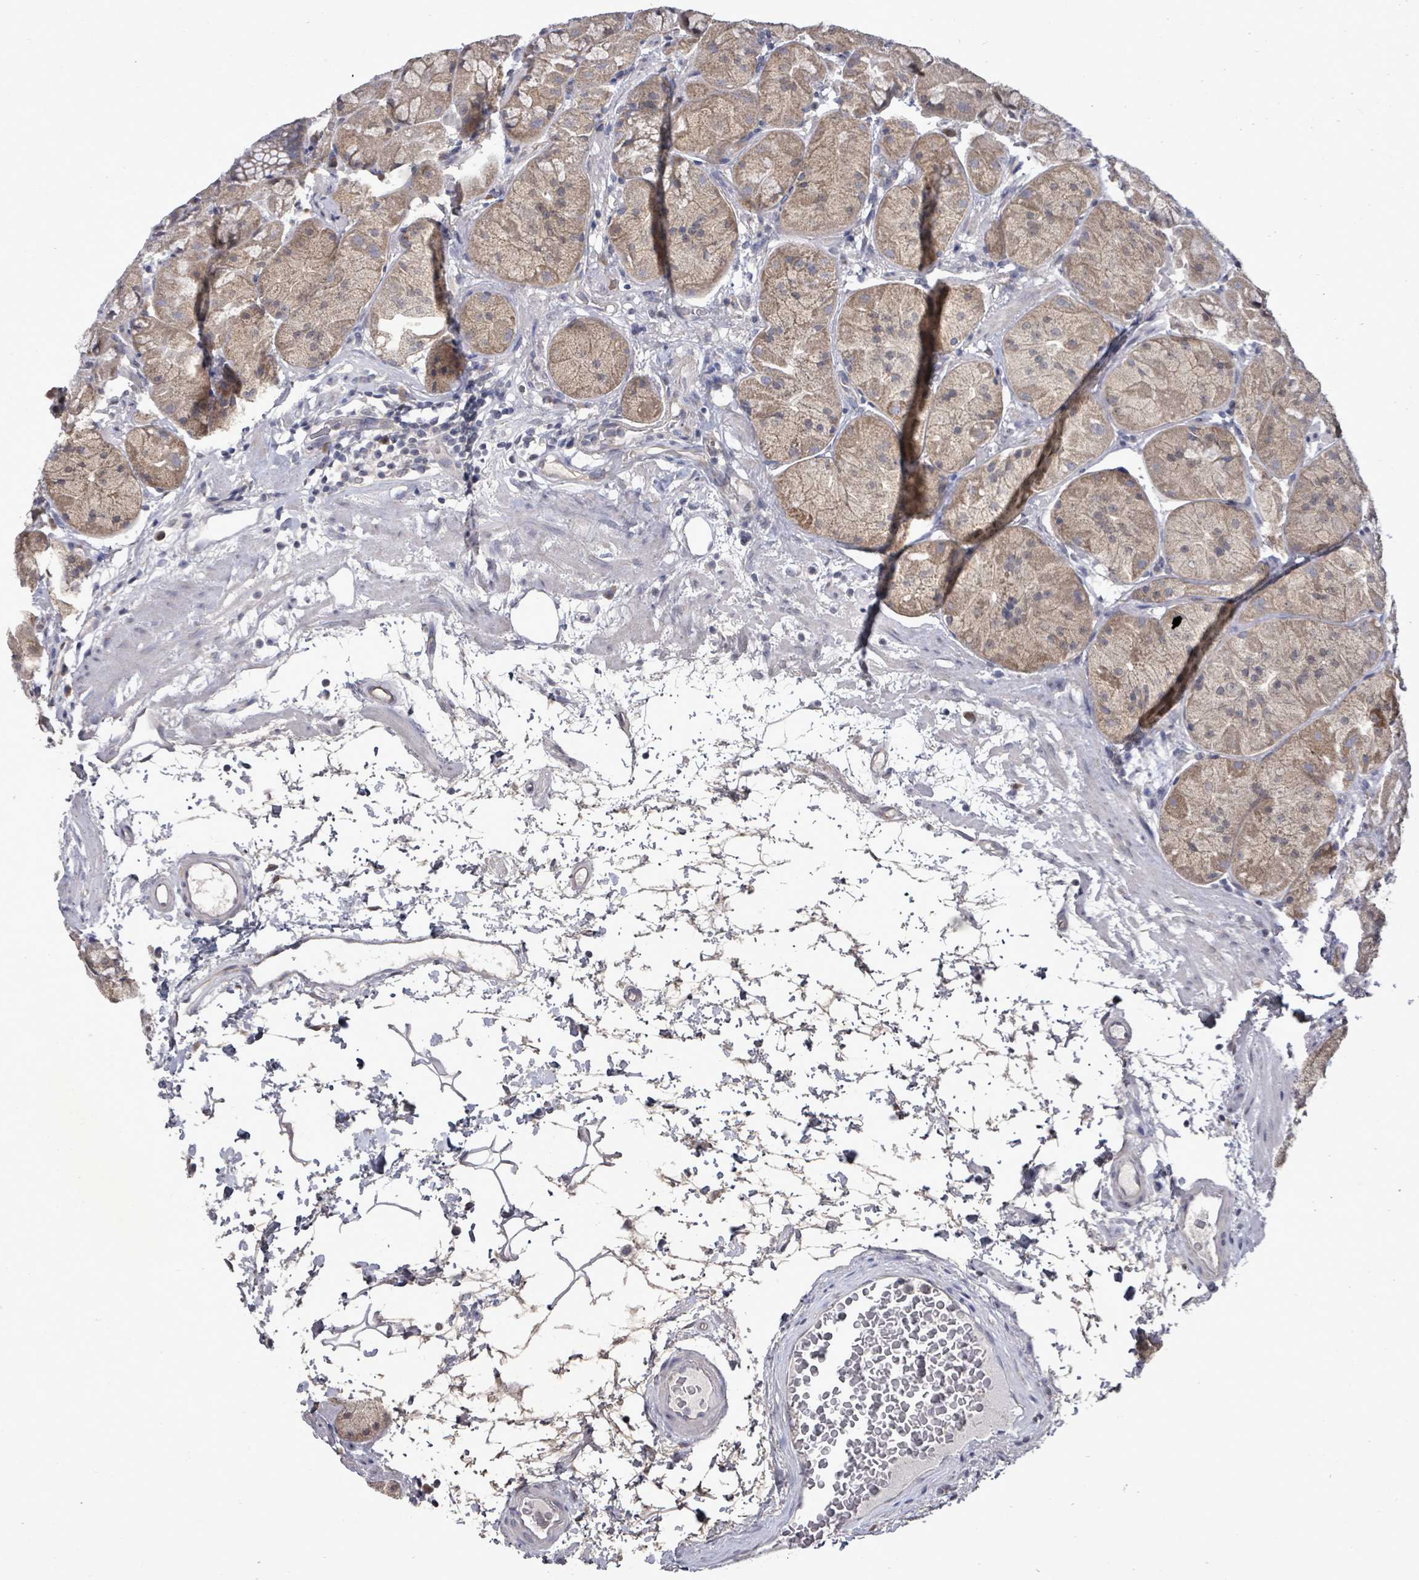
{"staining": {"intensity": "moderate", "quantity": ">75%", "location": "cytoplasmic/membranous"}, "tissue": "stomach", "cell_type": "Glandular cells", "image_type": "normal", "snomed": [{"axis": "morphology", "description": "Normal tissue, NOS"}, {"axis": "topography", "description": "Stomach"}], "caption": "Immunohistochemistry (IHC) micrograph of benign human stomach stained for a protein (brown), which demonstrates medium levels of moderate cytoplasmic/membranous staining in about >75% of glandular cells.", "gene": "POMGNT2", "patient": {"sex": "male", "age": 57}}